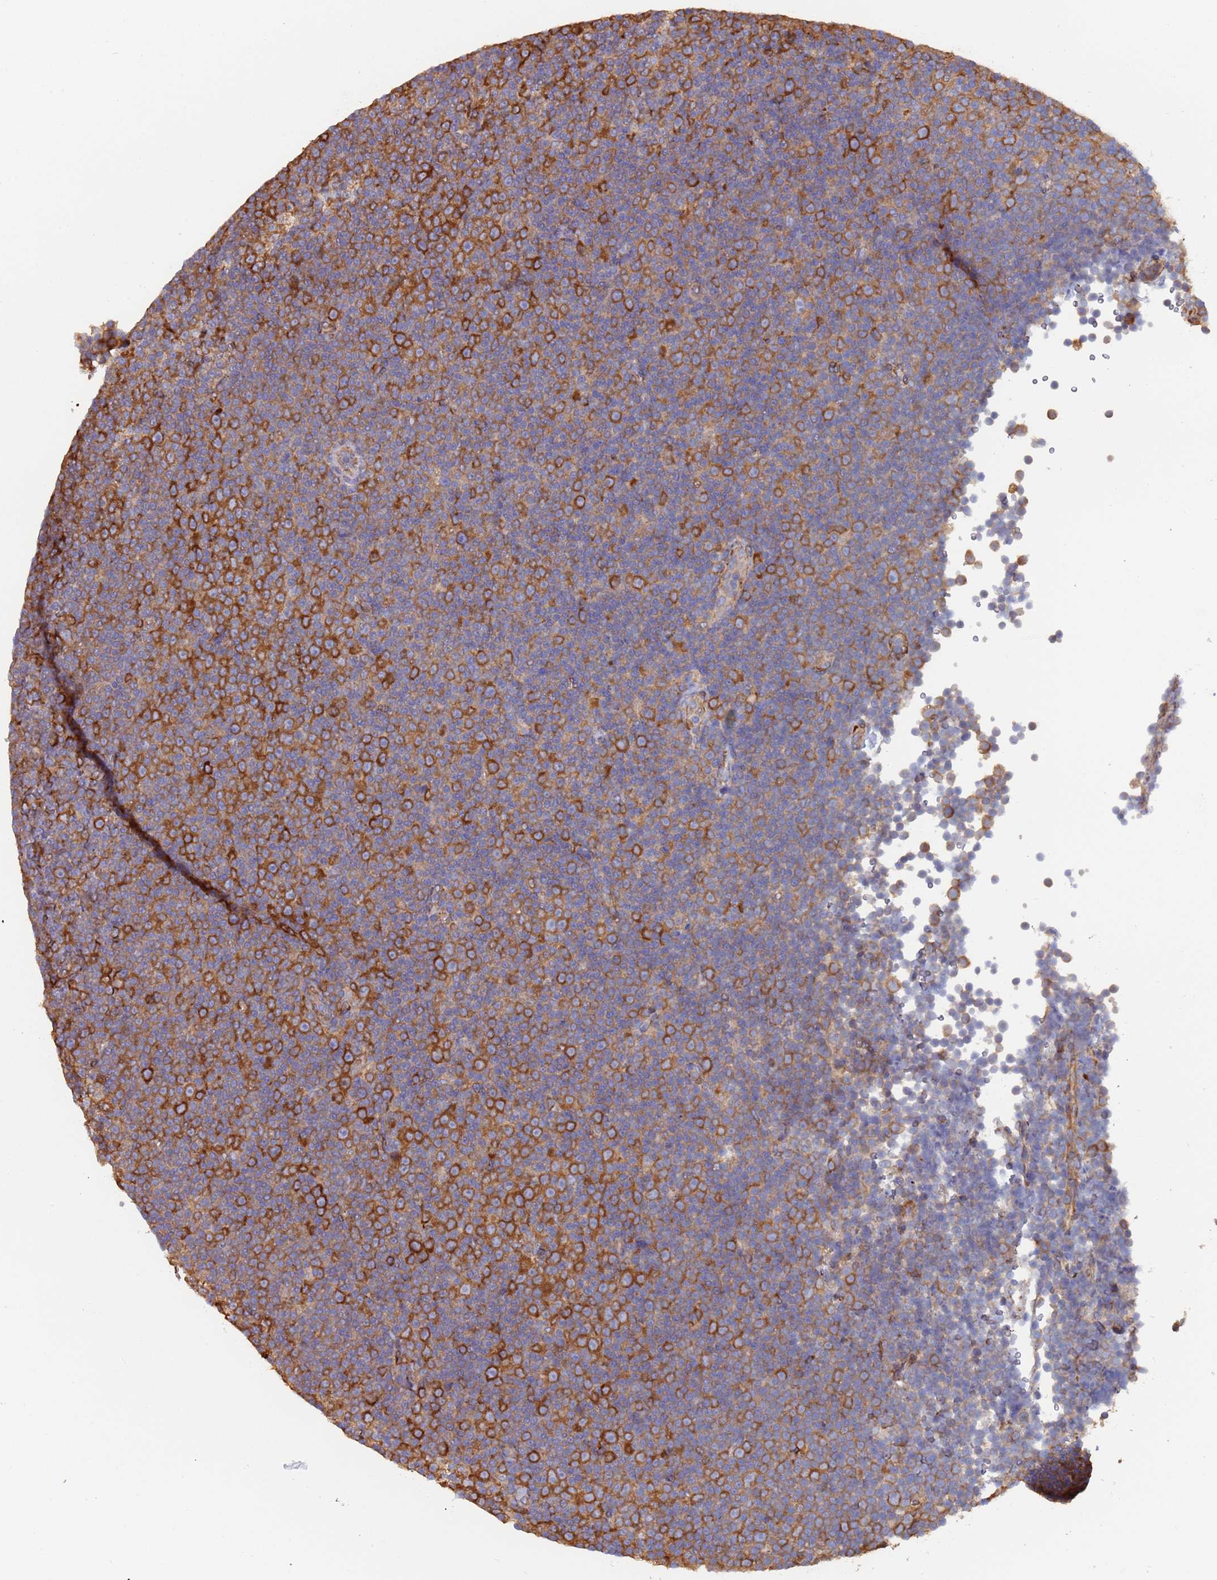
{"staining": {"intensity": "strong", "quantity": ">75%", "location": "cytoplasmic/membranous"}, "tissue": "lymphoma", "cell_type": "Tumor cells", "image_type": "cancer", "snomed": [{"axis": "morphology", "description": "Malignant lymphoma, non-Hodgkin's type, Low grade"}, {"axis": "topography", "description": "Lymph node"}], "caption": "Strong cytoplasmic/membranous staining for a protein is appreciated in about >75% of tumor cells of lymphoma using IHC.", "gene": "ZNF844", "patient": {"sex": "female", "age": 67}}